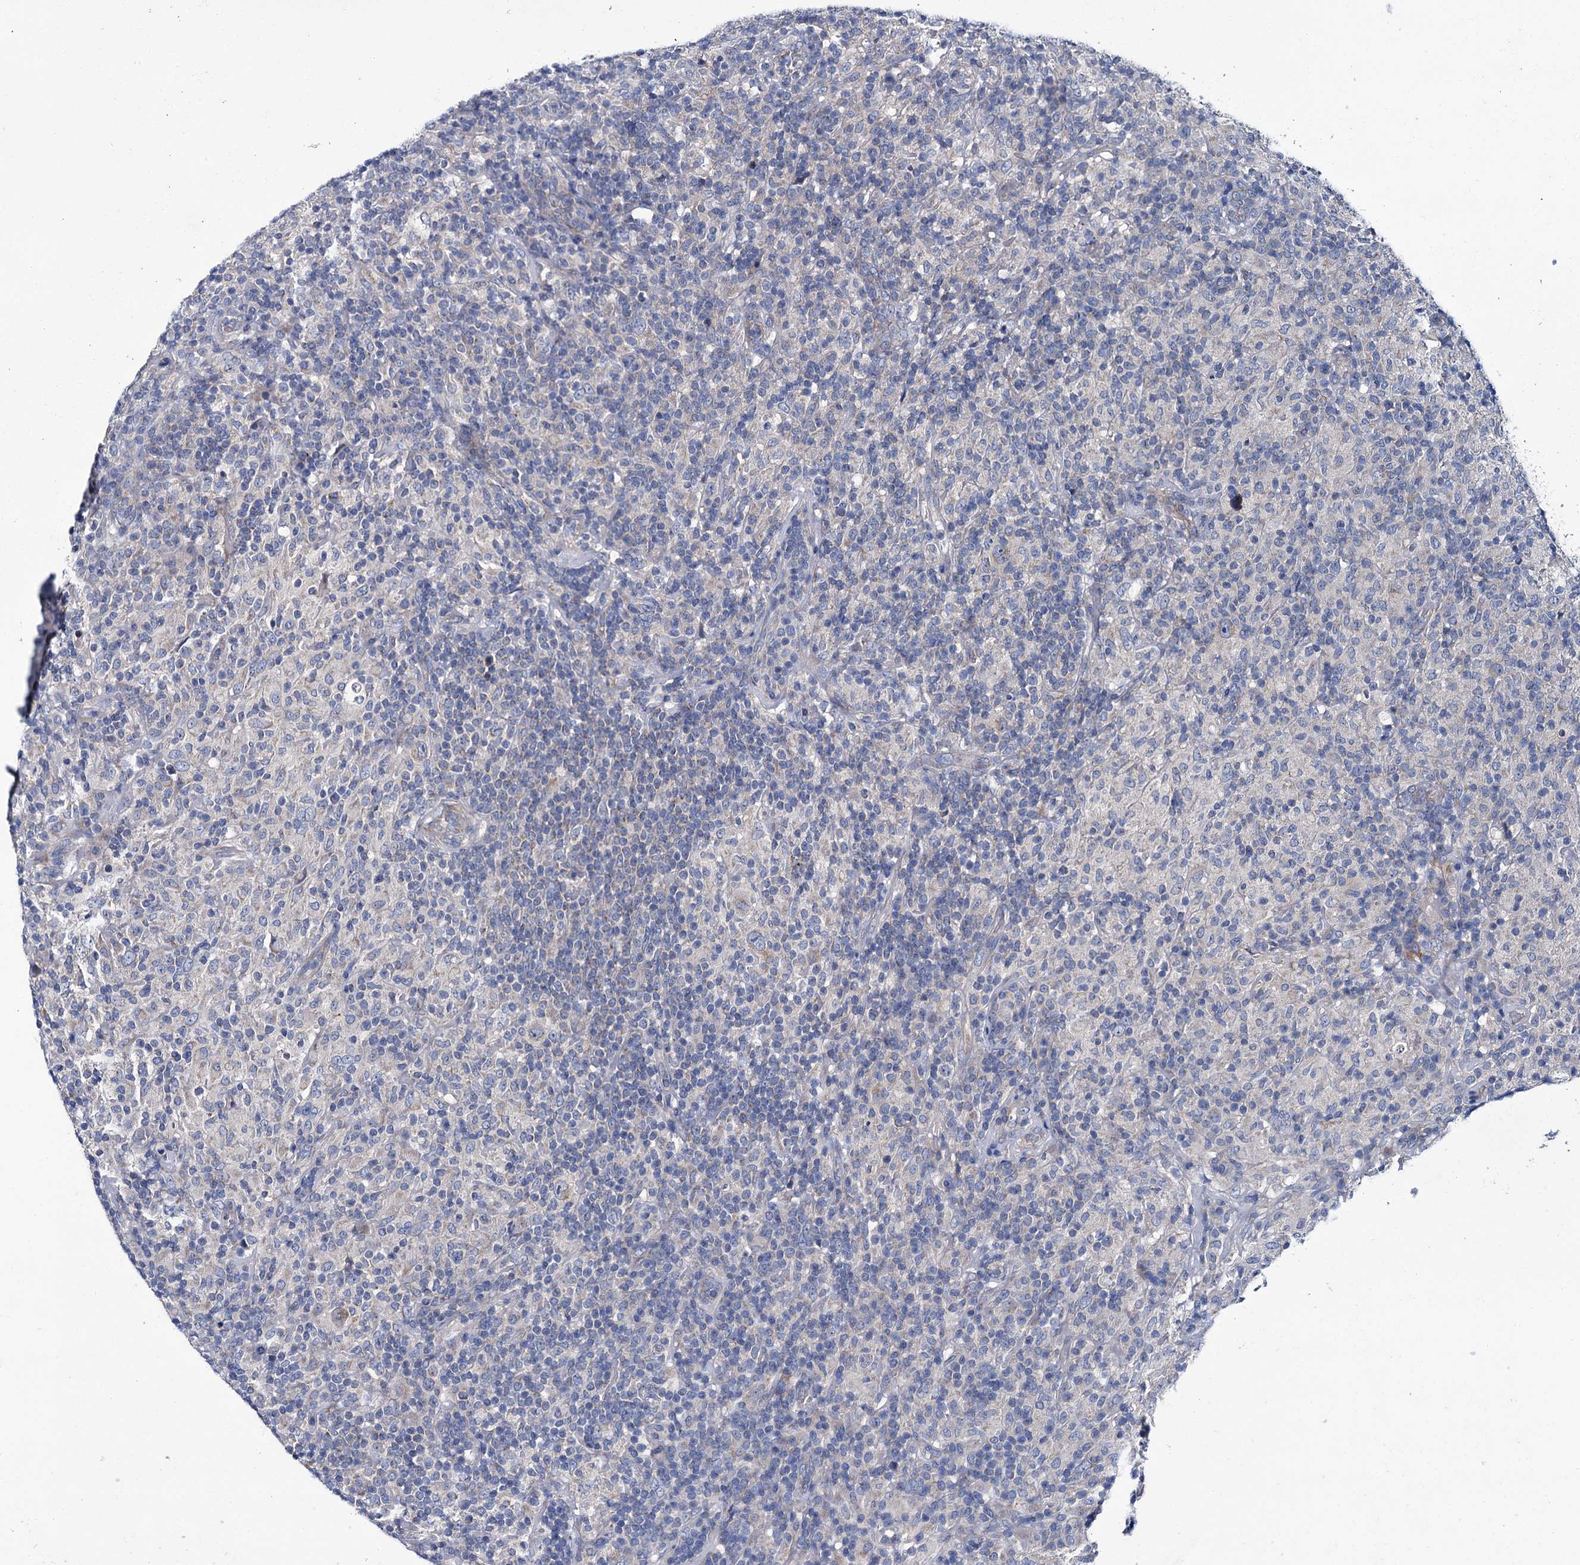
{"staining": {"intensity": "negative", "quantity": "none", "location": "none"}, "tissue": "lymphoma", "cell_type": "Tumor cells", "image_type": "cancer", "snomed": [{"axis": "morphology", "description": "Hodgkin's disease, NOS"}, {"axis": "topography", "description": "Lymph node"}], "caption": "Hodgkin's disease was stained to show a protein in brown. There is no significant positivity in tumor cells.", "gene": "CEP295", "patient": {"sex": "male", "age": 70}}